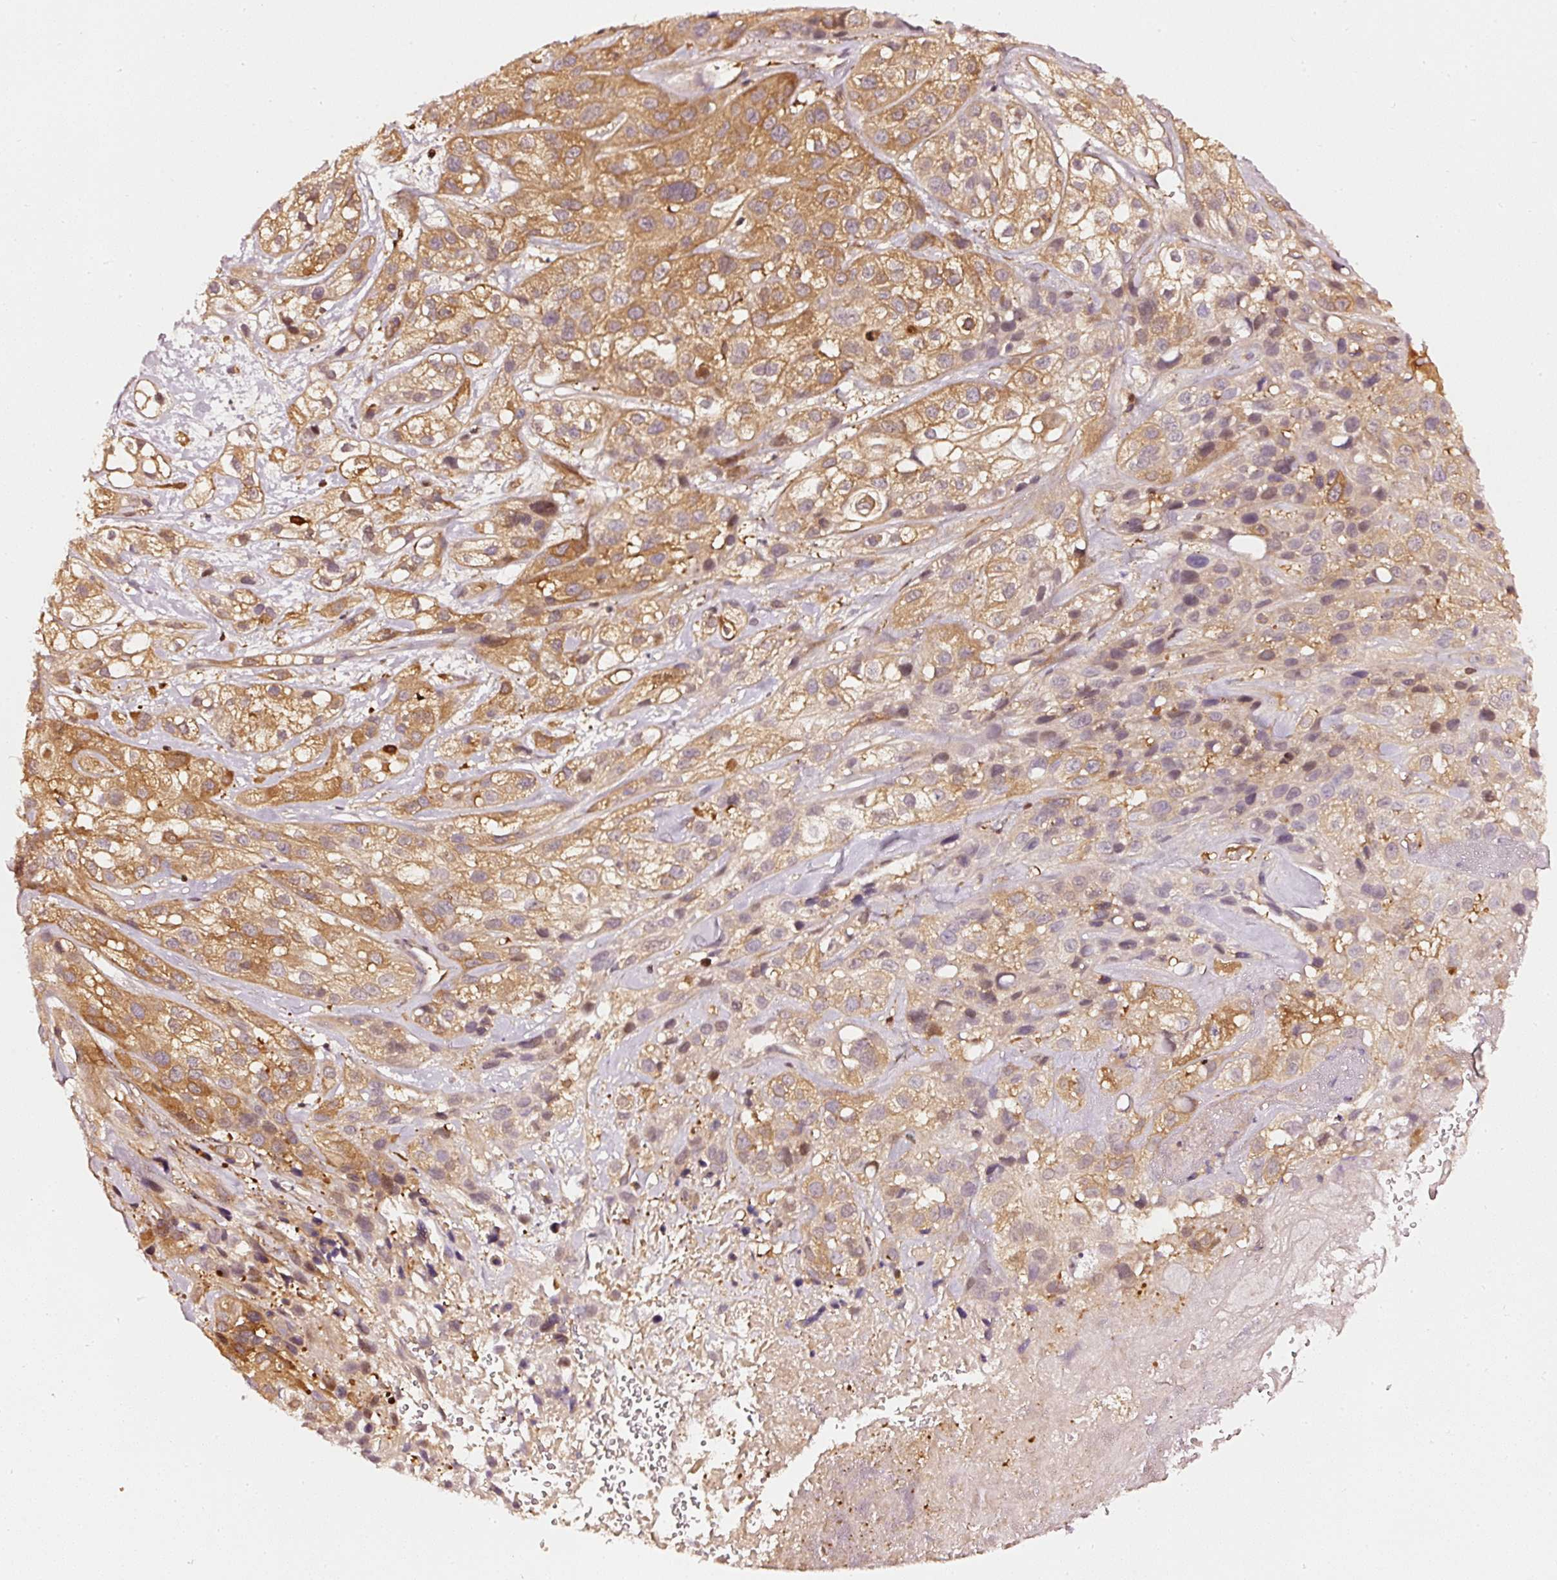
{"staining": {"intensity": "moderate", "quantity": ">75%", "location": "cytoplasmic/membranous"}, "tissue": "skin cancer", "cell_type": "Tumor cells", "image_type": "cancer", "snomed": [{"axis": "morphology", "description": "Squamous cell carcinoma, NOS"}, {"axis": "topography", "description": "Skin"}], "caption": "Protein expression analysis of squamous cell carcinoma (skin) displays moderate cytoplasmic/membranous staining in about >75% of tumor cells.", "gene": "ASMTL", "patient": {"sex": "male", "age": 82}}